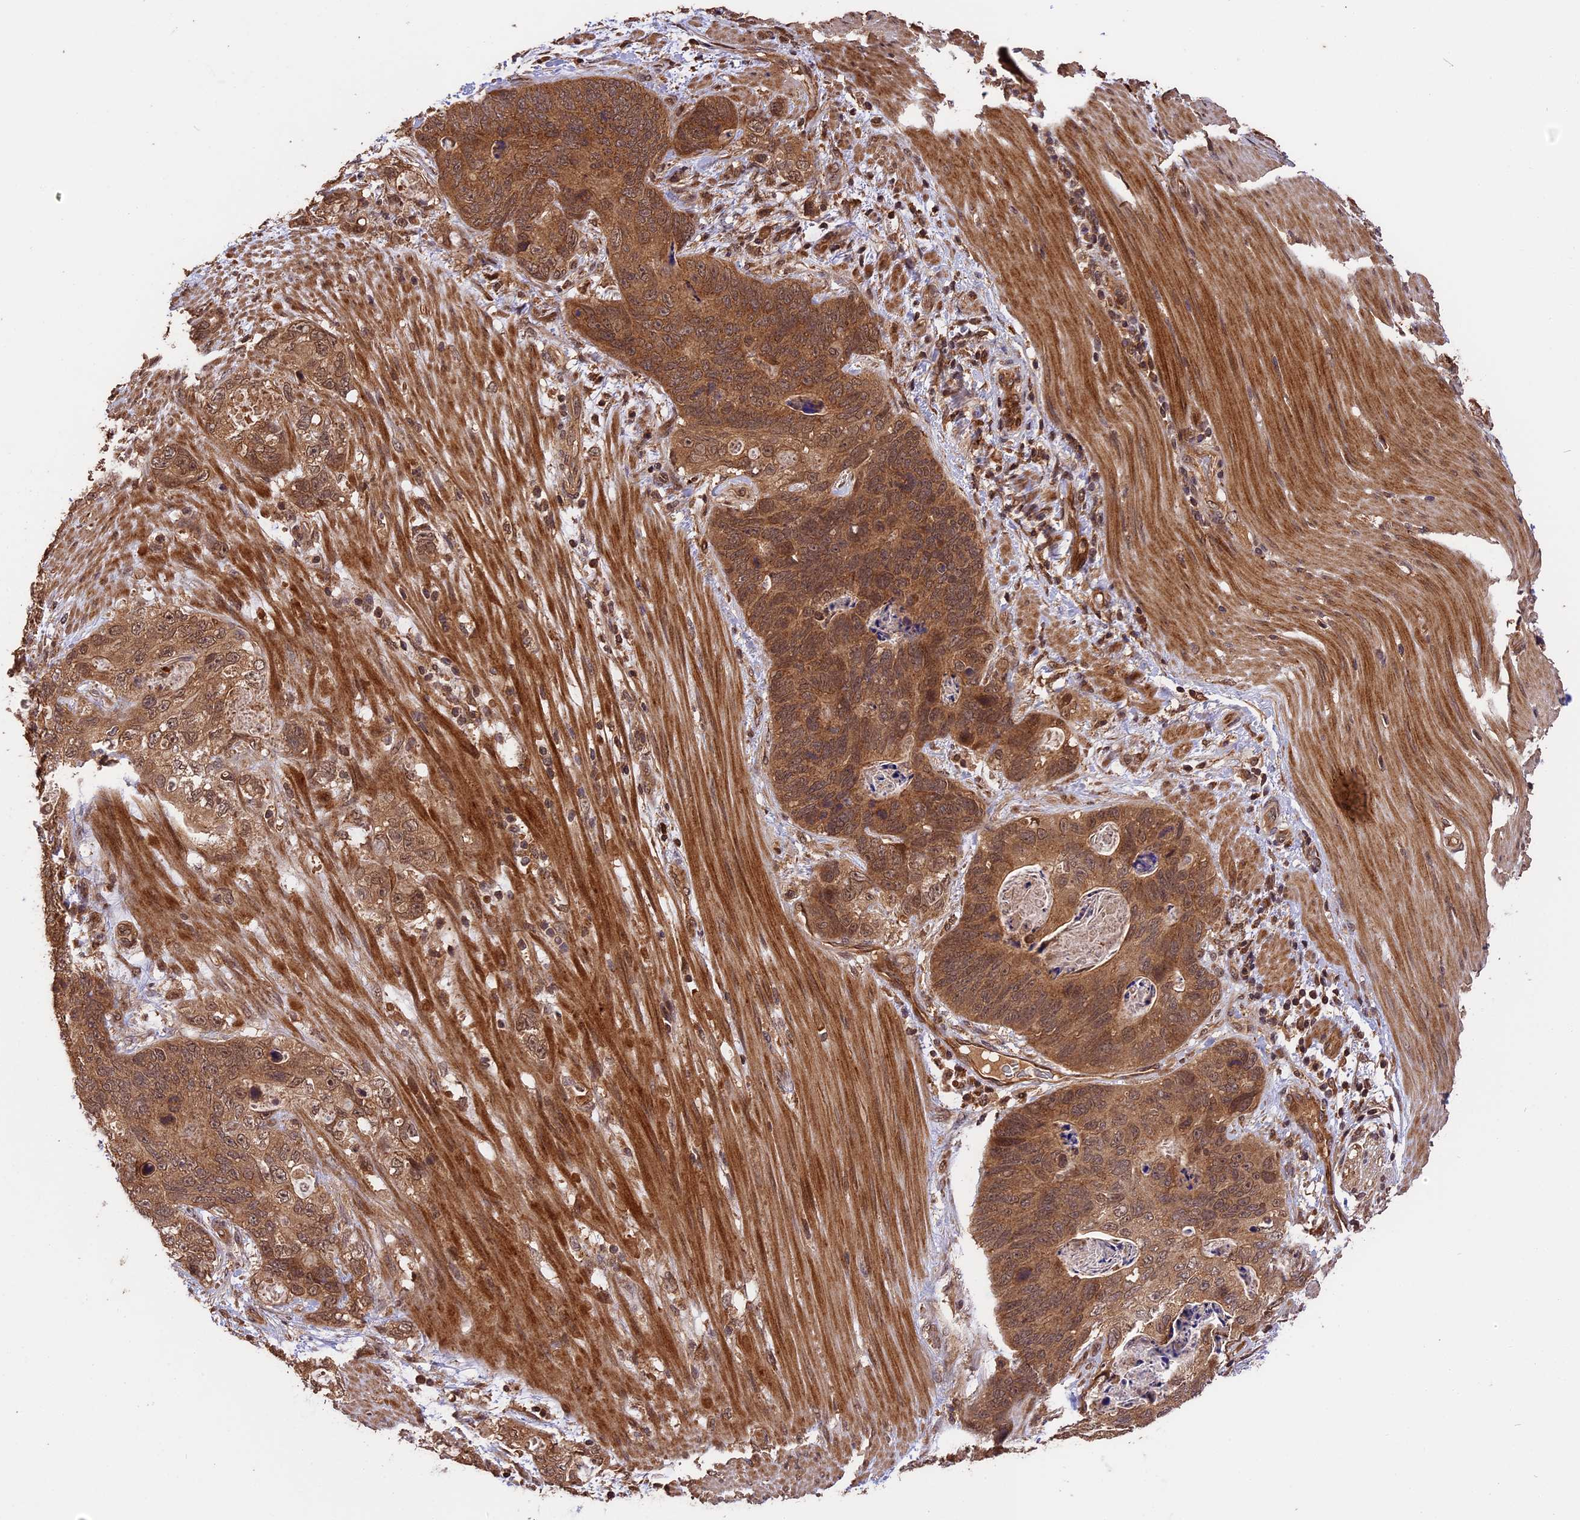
{"staining": {"intensity": "moderate", "quantity": ">75%", "location": "cytoplasmic/membranous,nuclear"}, "tissue": "stomach cancer", "cell_type": "Tumor cells", "image_type": "cancer", "snomed": [{"axis": "morphology", "description": "Normal tissue, NOS"}, {"axis": "morphology", "description": "Adenocarcinoma, NOS"}, {"axis": "topography", "description": "Stomach"}], "caption": "This micrograph shows IHC staining of stomach adenocarcinoma, with medium moderate cytoplasmic/membranous and nuclear positivity in about >75% of tumor cells.", "gene": "ESCO1", "patient": {"sex": "female", "age": 89}}